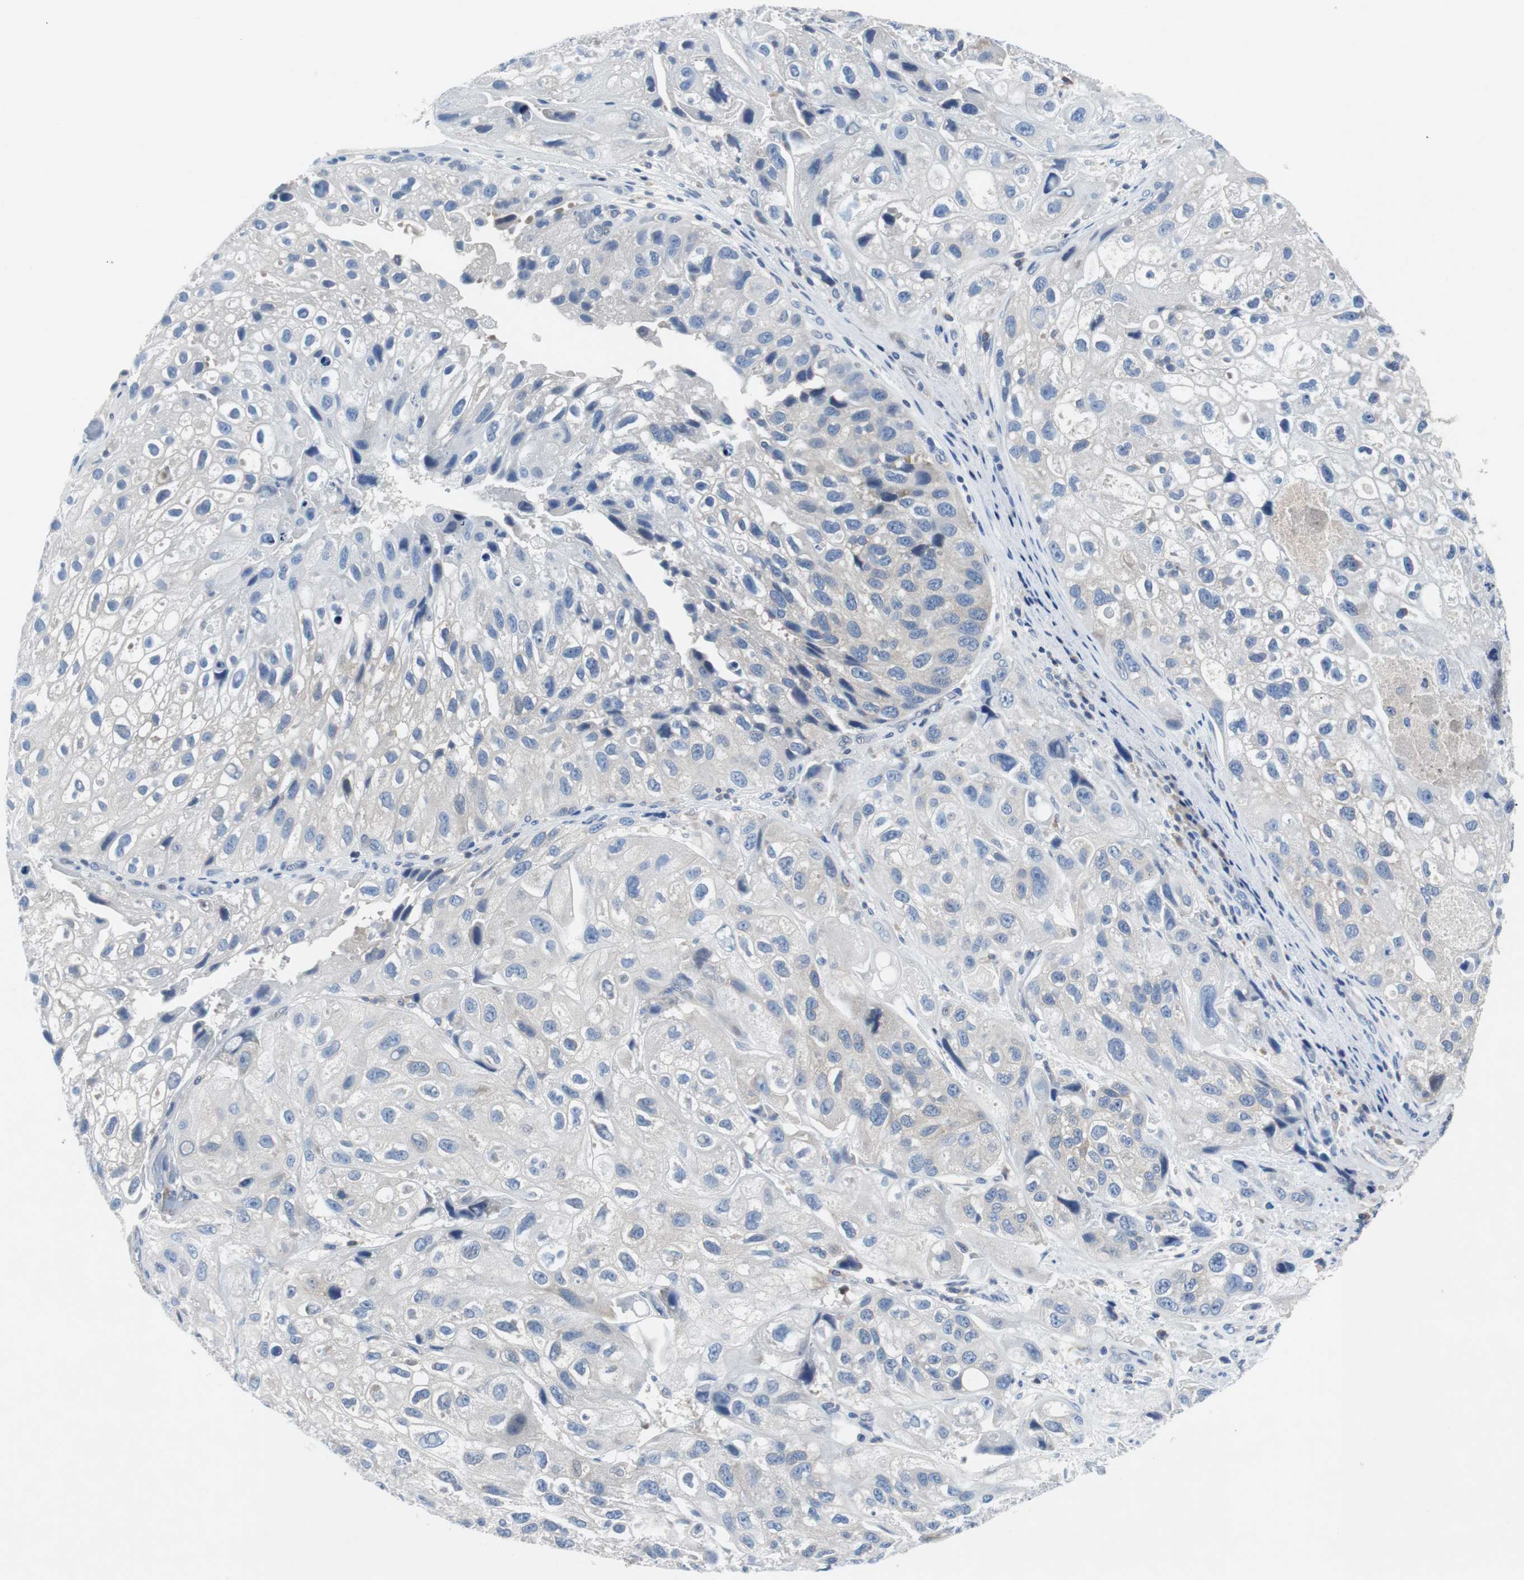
{"staining": {"intensity": "negative", "quantity": "none", "location": "none"}, "tissue": "urothelial cancer", "cell_type": "Tumor cells", "image_type": "cancer", "snomed": [{"axis": "morphology", "description": "Urothelial carcinoma, High grade"}, {"axis": "topography", "description": "Urinary bladder"}], "caption": "Human high-grade urothelial carcinoma stained for a protein using IHC reveals no expression in tumor cells.", "gene": "EEF2K", "patient": {"sex": "female", "age": 64}}